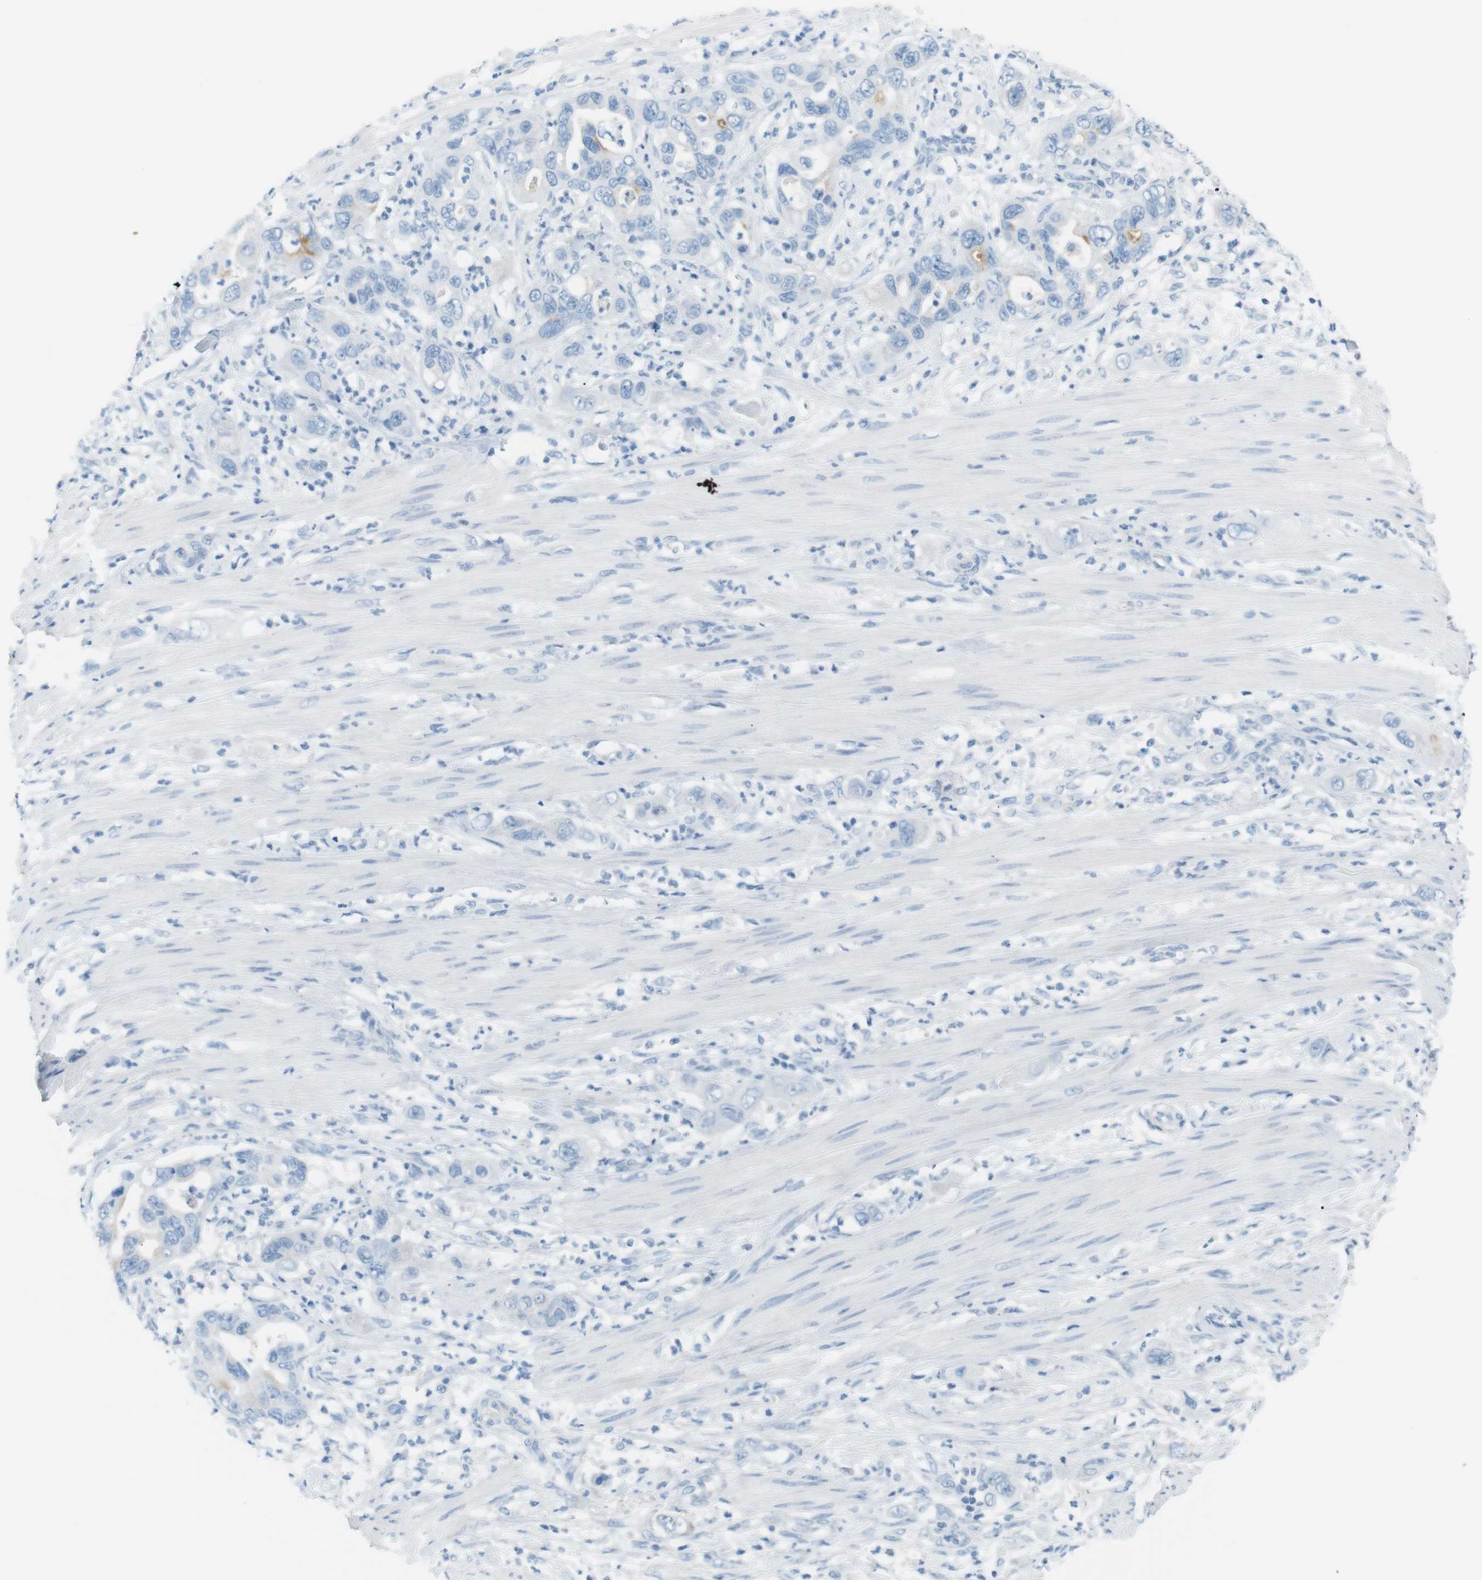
{"staining": {"intensity": "negative", "quantity": "none", "location": "none"}, "tissue": "pancreatic cancer", "cell_type": "Tumor cells", "image_type": "cancer", "snomed": [{"axis": "morphology", "description": "Adenocarcinoma, NOS"}, {"axis": "topography", "description": "Pancreas"}], "caption": "Immunohistochemistry (IHC) micrograph of adenocarcinoma (pancreatic) stained for a protein (brown), which reveals no positivity in tumor cells.", "gene": "AZGP1", "patient": {"sex": "female", "age": 71}}